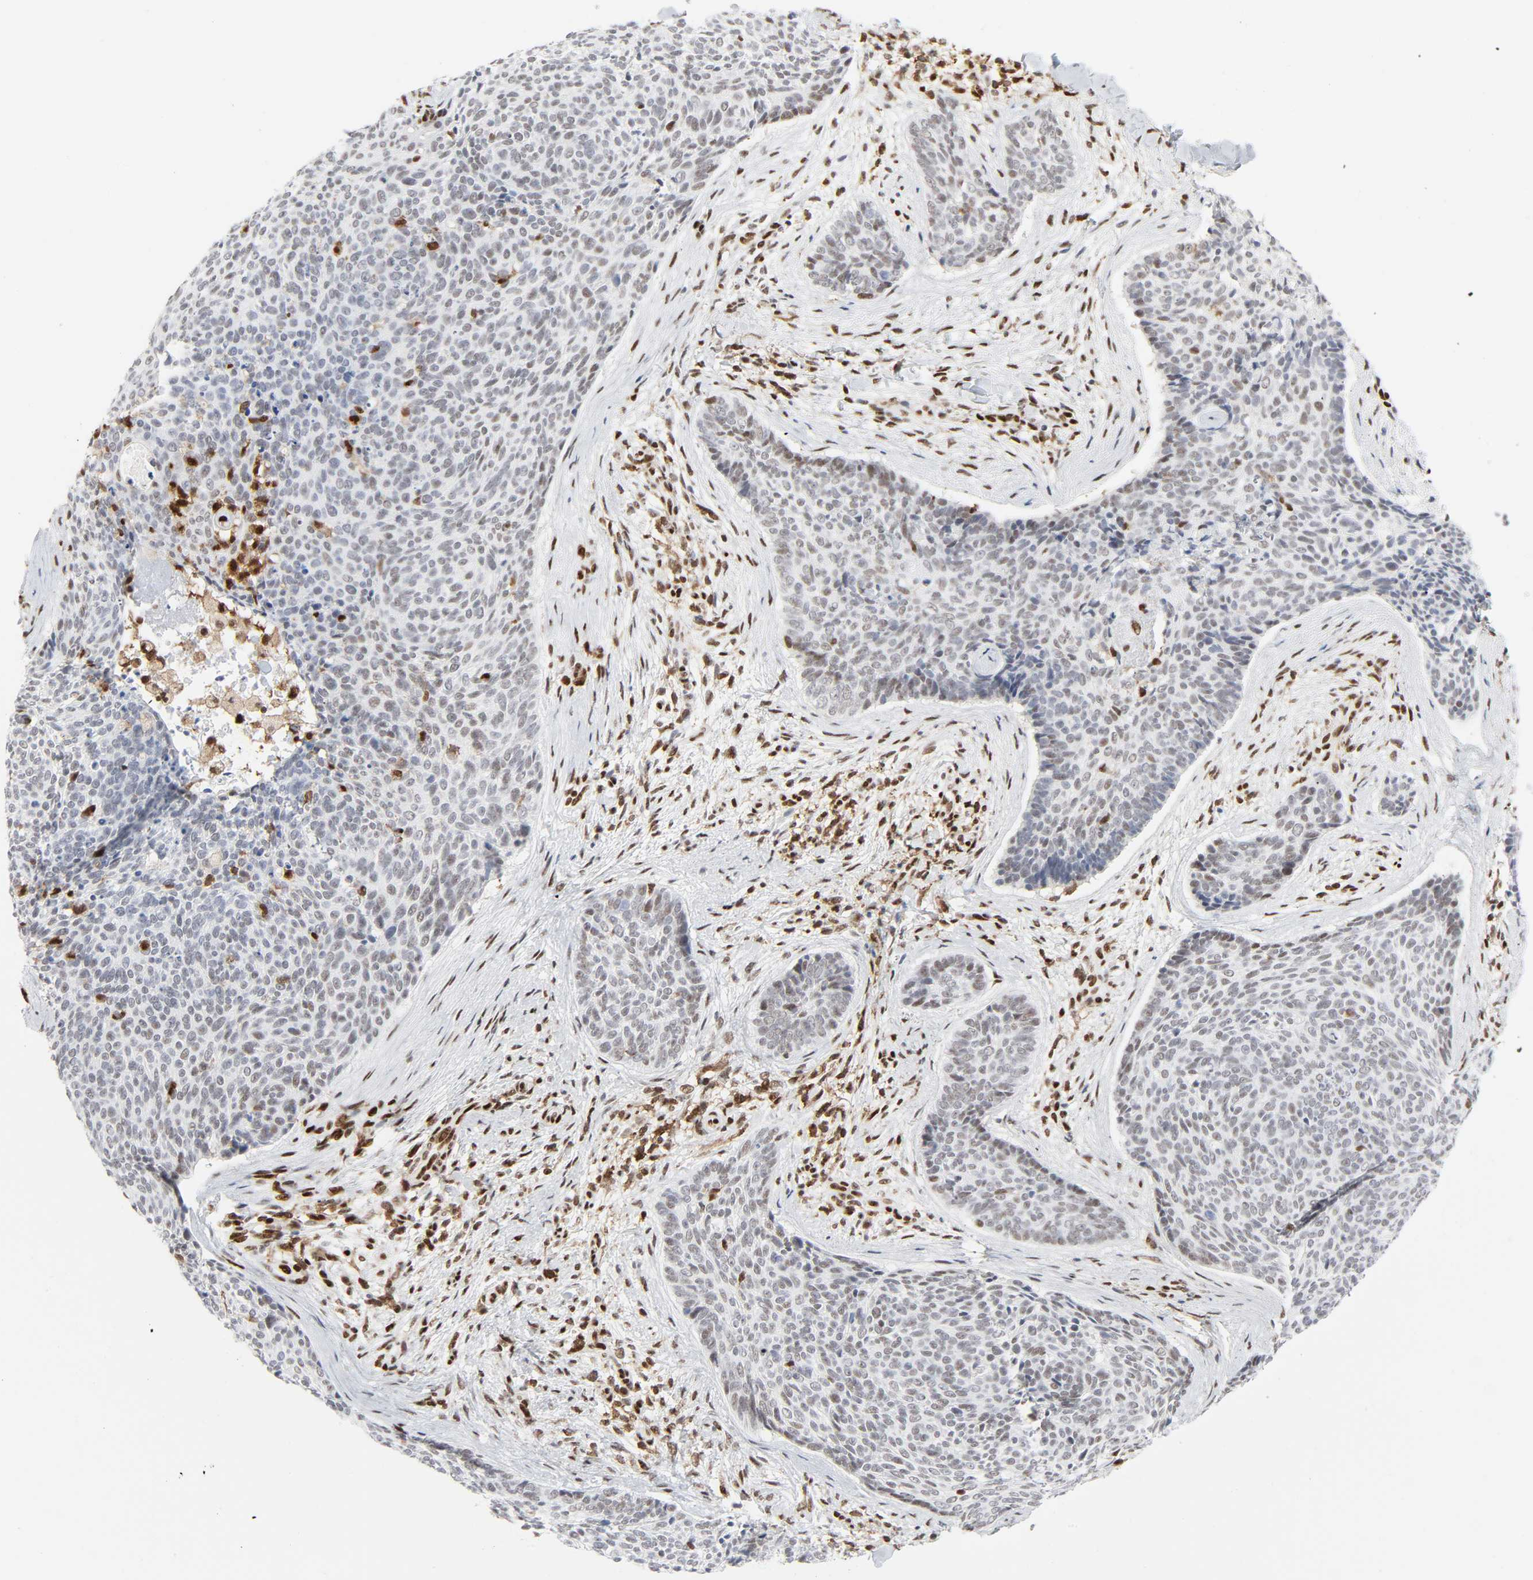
{"staining": {"intensity": "weak", "quantity": "<25%", "location": "nuclear"}, "tissue": "skin cancer", "cell_type": "Tumor cells", "image_type": "cancer", "snomed": [{"axis": "morphology", "description": "Normal tissue, NOS"}, {"axis": "morphology", "description": "Basal cell carcinoma"}, {"axis": "topography", "description": "Skin"}], "caption": "DAB (3,3'-diaminobenzidine) immunohistochemical staining of human skin basal cell carcinoma shows no significant staining in tumor cells. Brightfield microscopy of IHC stained with DAB (3,3'-diaminobenzidine) (brown) and hematoxylin (blue), captured at high magnification.", "gene": "WAS", "patient": {"sex": "female", "age": 57}}